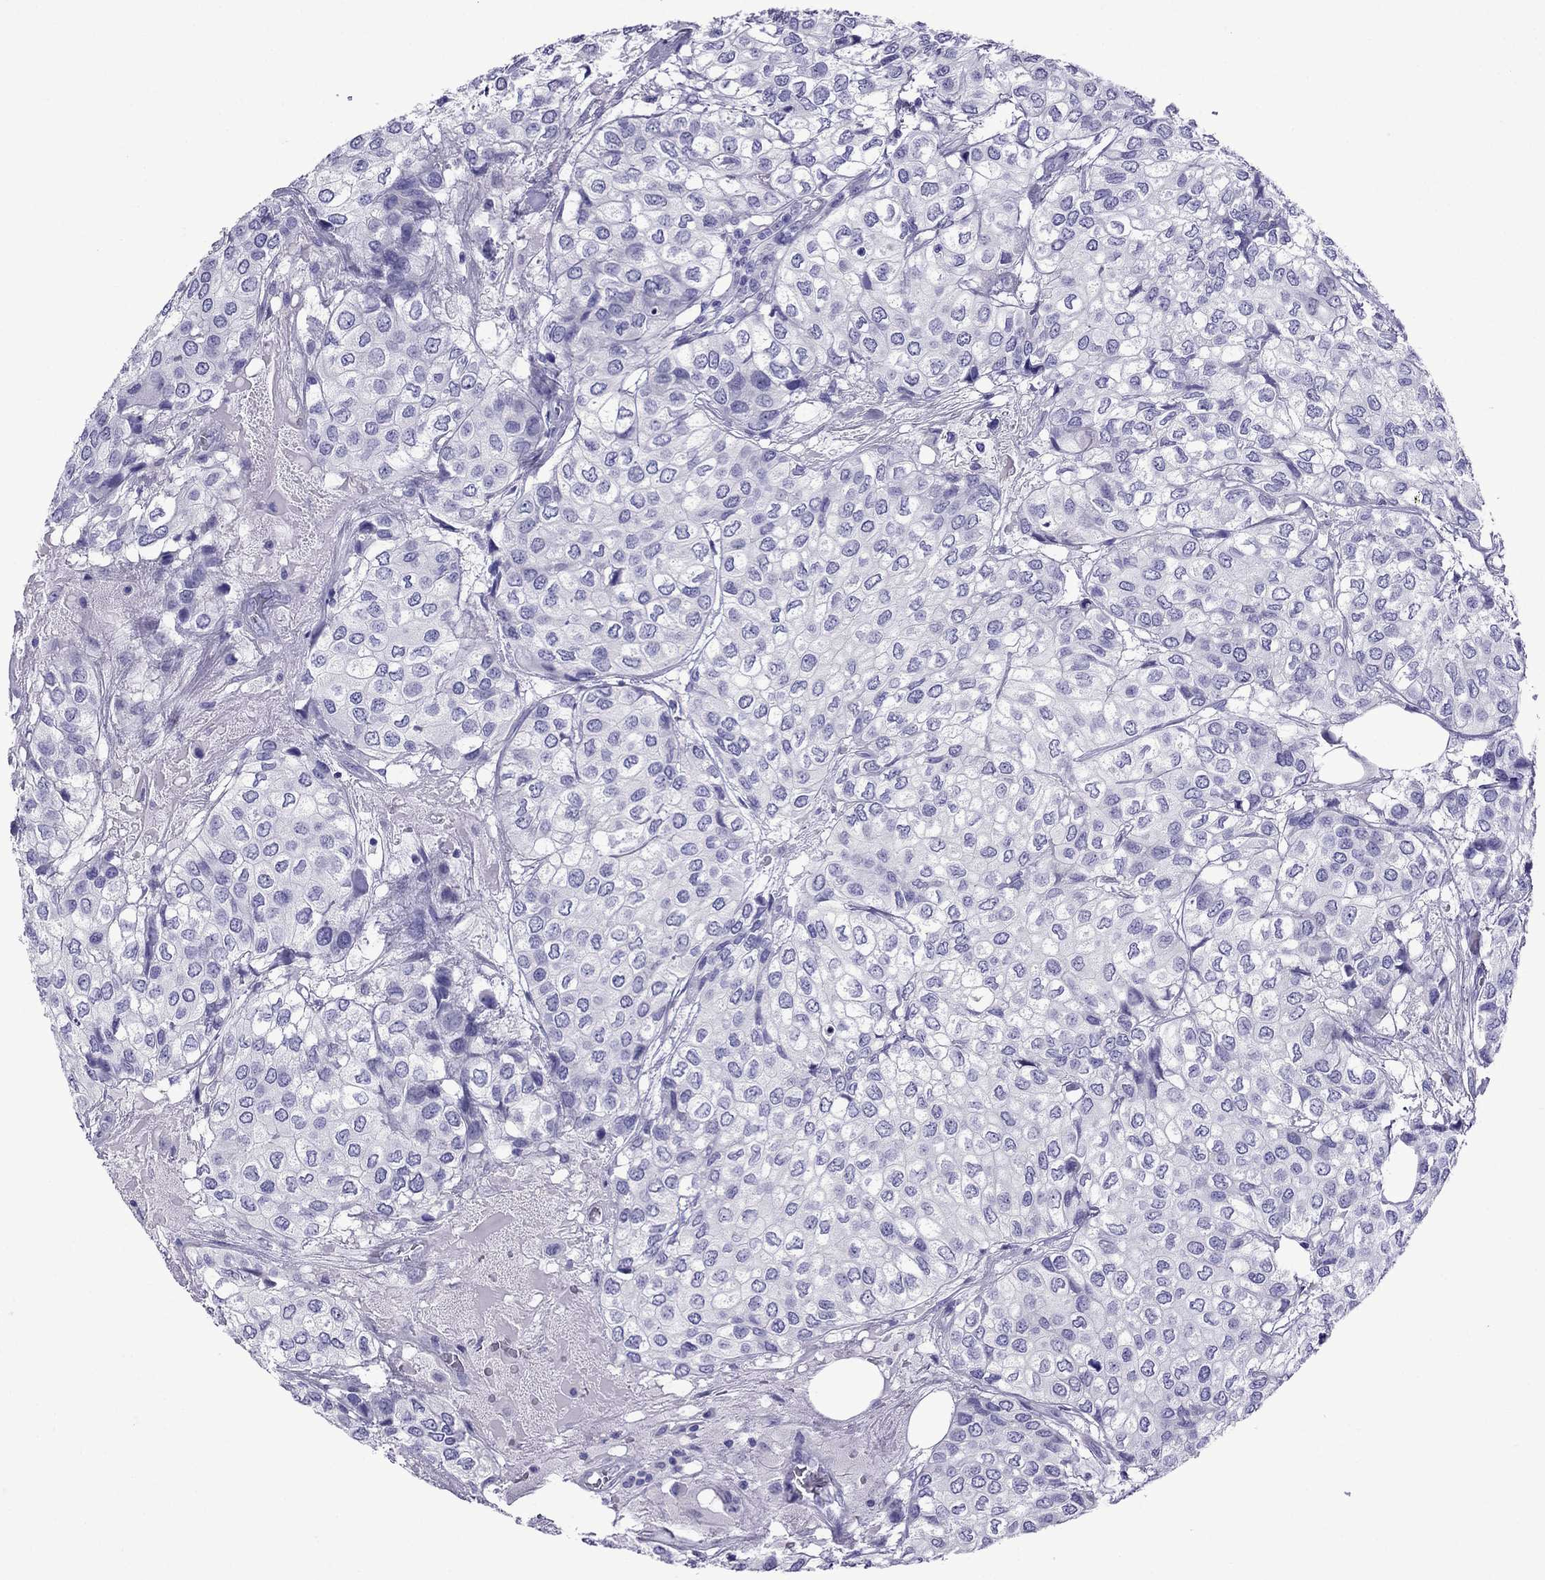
{"staining": {"intensity": "negative", "quantity": "none", "location": "none"}, "tissue": "urothelial cancer", "cell_type": "Tumor cells", "image_type": "cancer", "snomed": [{"axis": "morphology", "description": "Urothelial carcinoma, High grade"}, {"axis": "topography", "description": "Urinary bladder"}], "caption": "Immunohistochemistry of human urothelial cancer shows no positivity in tumor cells.", "gene": "CRYBA1", "patient": {"sex": "male", "age": 73}}